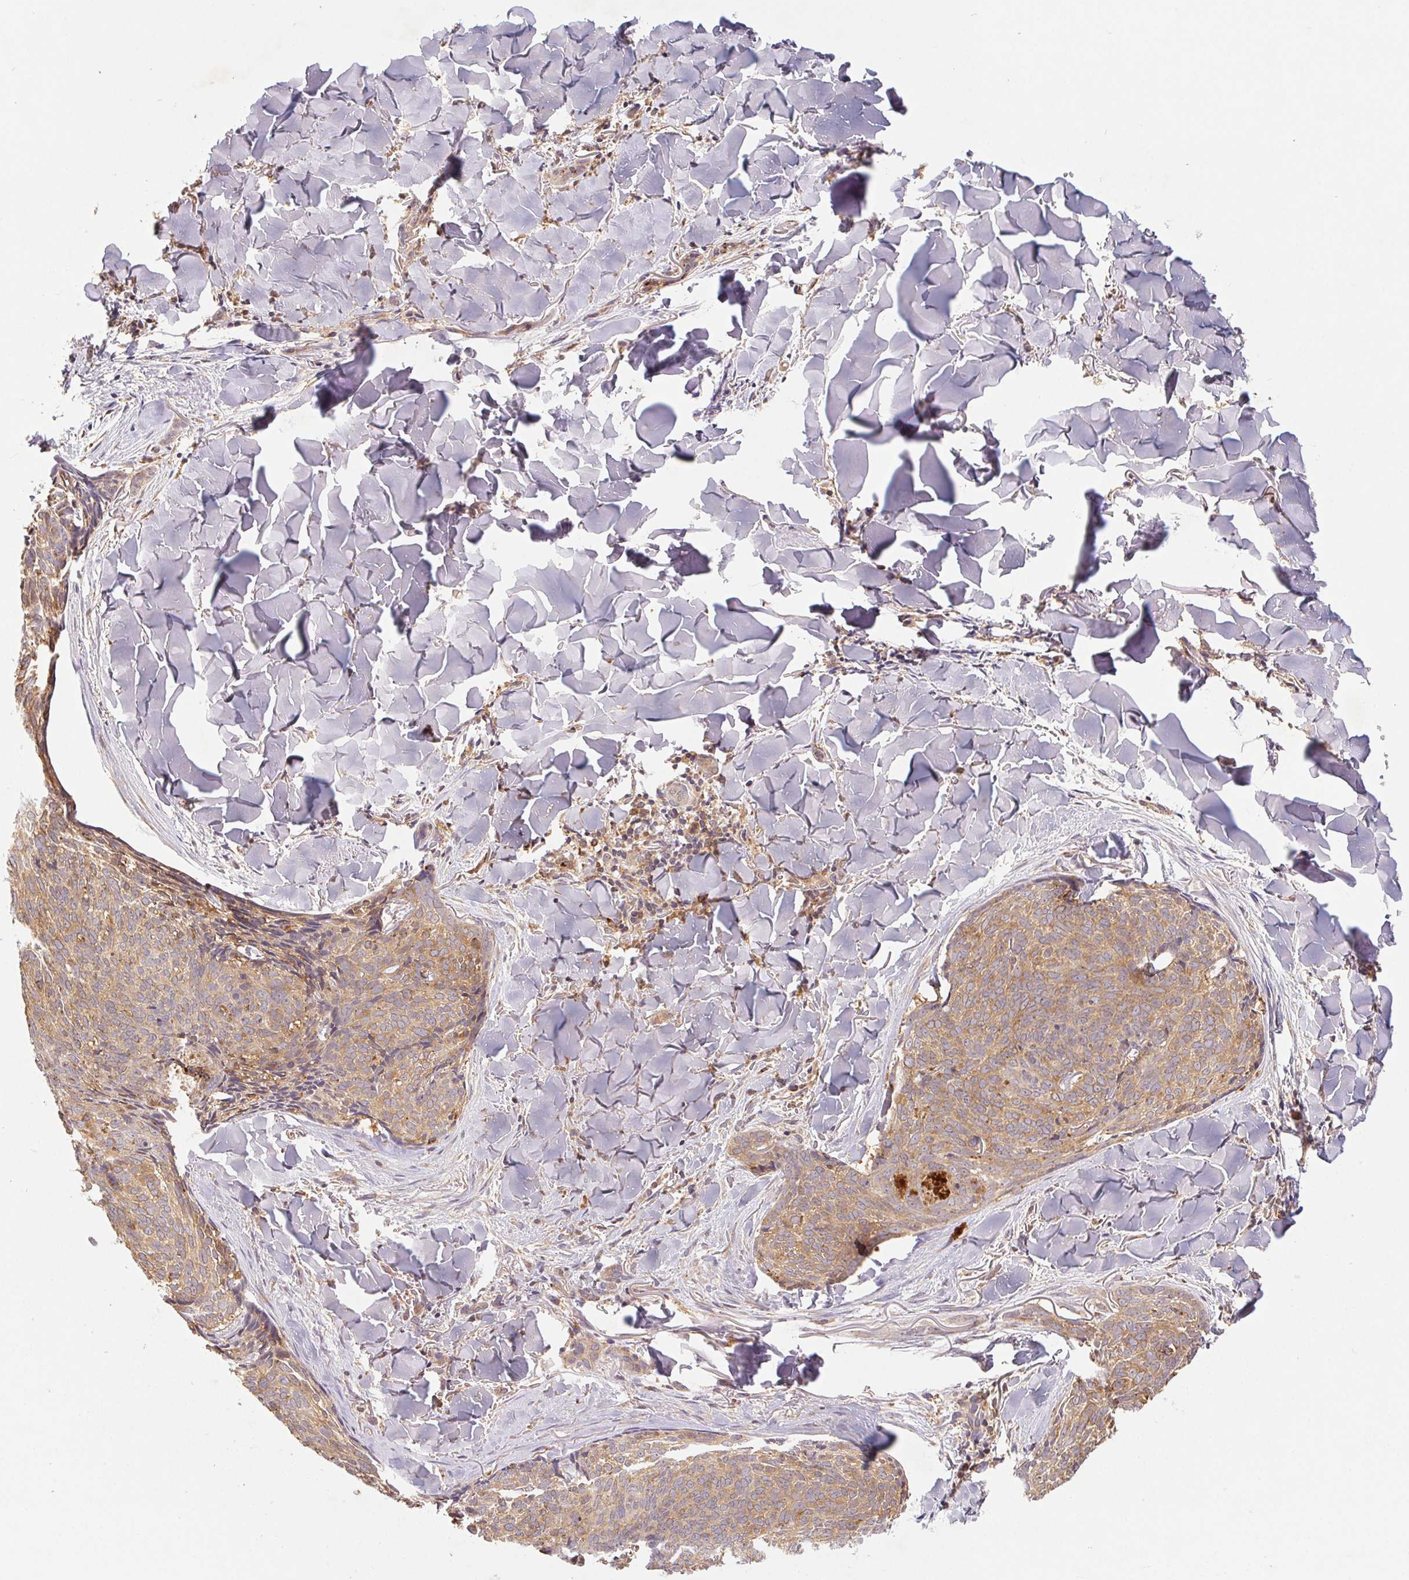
{"staining": {"intensity": "weak", "quantity": ">75%", "location": "cytoplasmic/membranous"}, "tissue": "skin cancer", "cell_type": "Tumor cells", "image_type": "cancer", "snomed": [{"axis": "morphology", "description": "Basal cell carcinoma"}, {"axis": "topography", "description": "Skin"}], "caption": "The immunohistochemical stain labels weak cytoplasmic/membranous expression in tumor cells of basal cell carcinoma (skin) tissue.", "gene": "MTHFD1", "patient": {"sex": "female", "age": 82}}